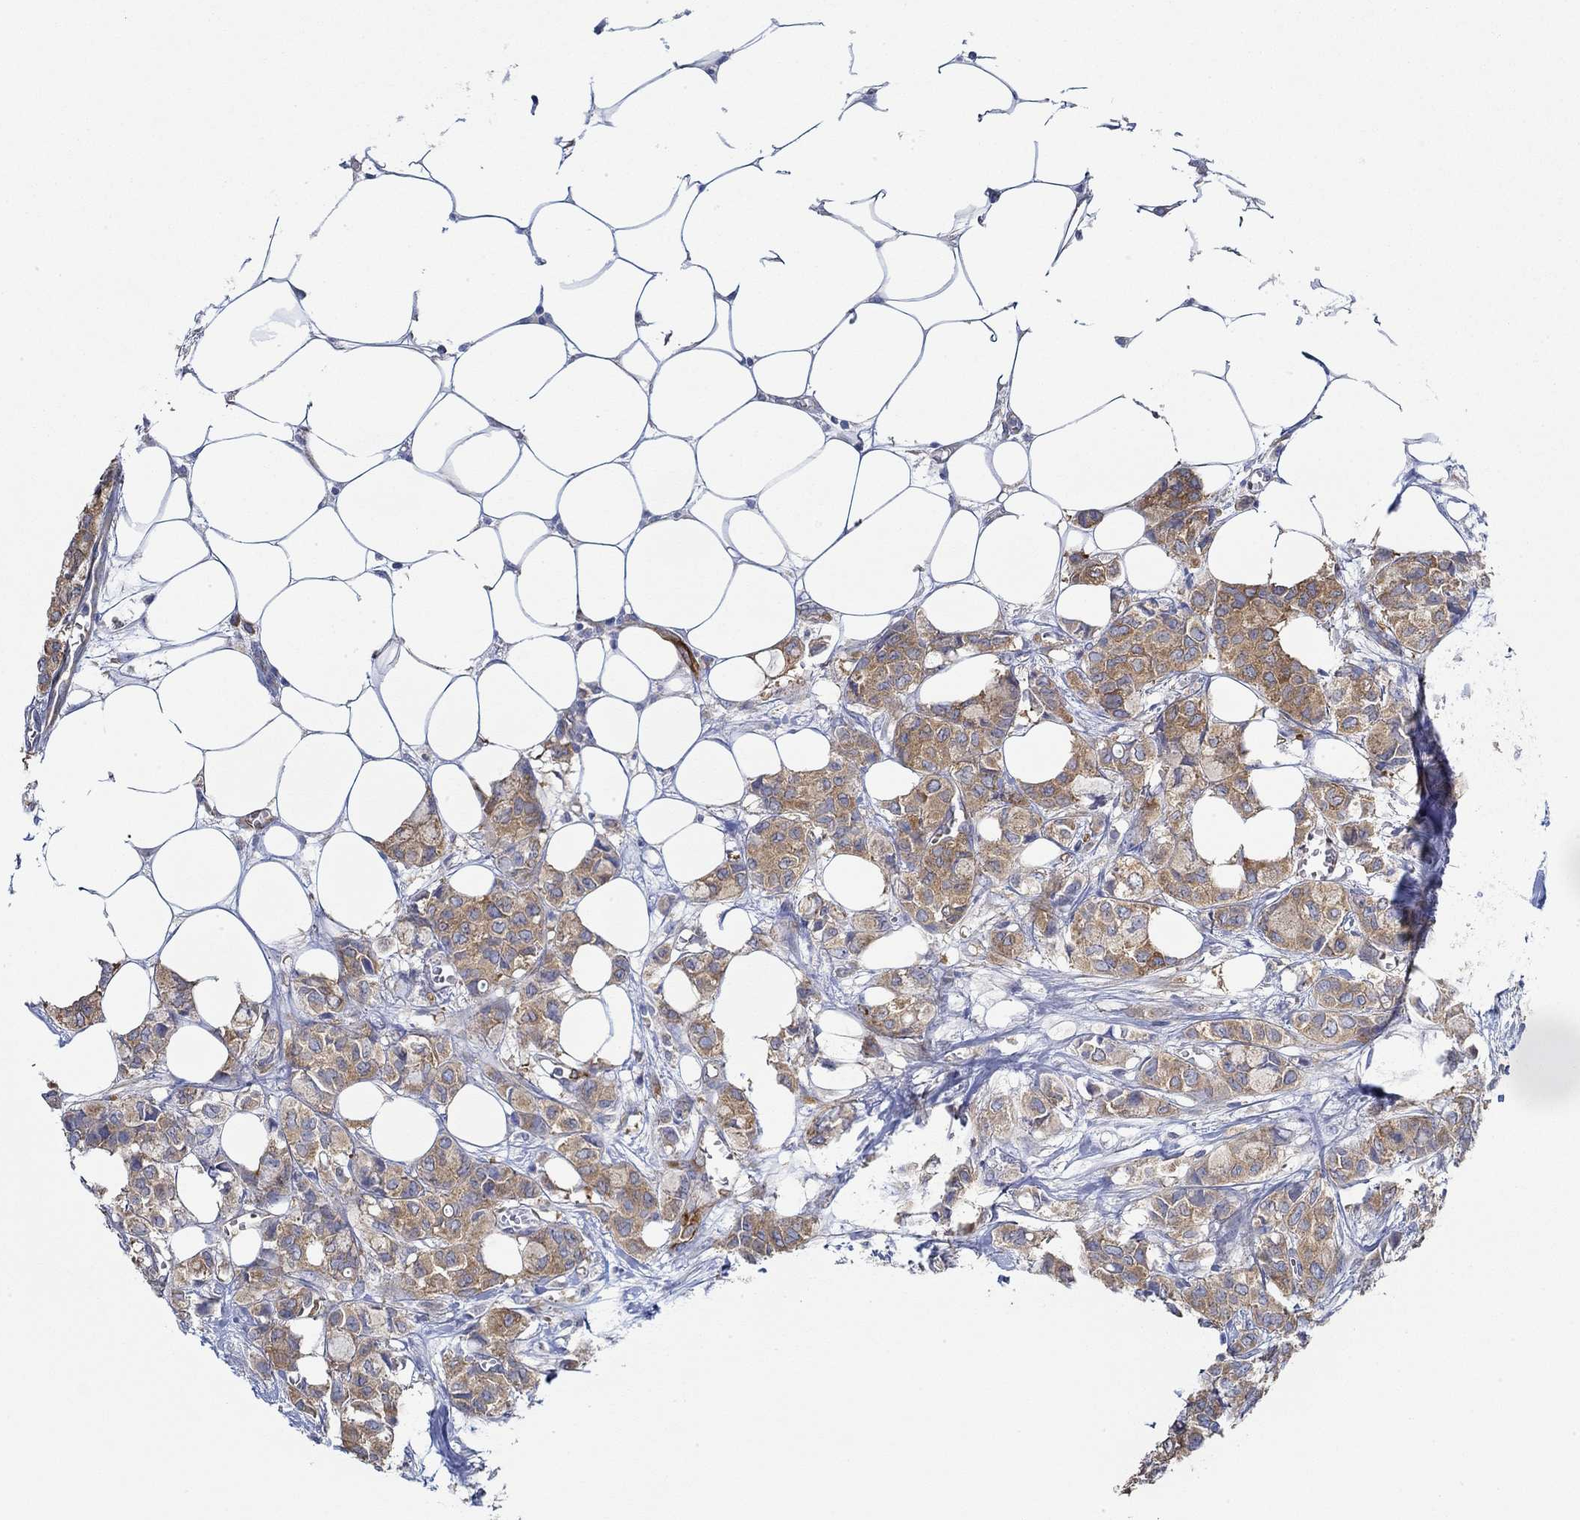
{"staining": {"intensity": "moderate", "quantity": ">75%", "location": "cytoplasmic/membranous"}, "tissue": "breast cancer", "cell_type": "Tumor cells", "image_type": "cancer", "snomed": [{"axis": "morphology", "description": "Duct carcinoma"}, {"axis": "topography", "description": "Breast"}], "caption": "Protein staining of breast cancer tissue displays moderate cytoplasmic/membranous expression in about >75% of tumor cells. (DAB (3,3'-diaminobenzidine) IHC with brightfield microscopy, high magnification).", "gene": "SLC27A3", "patient": {"sex": "female", "age": 85}}